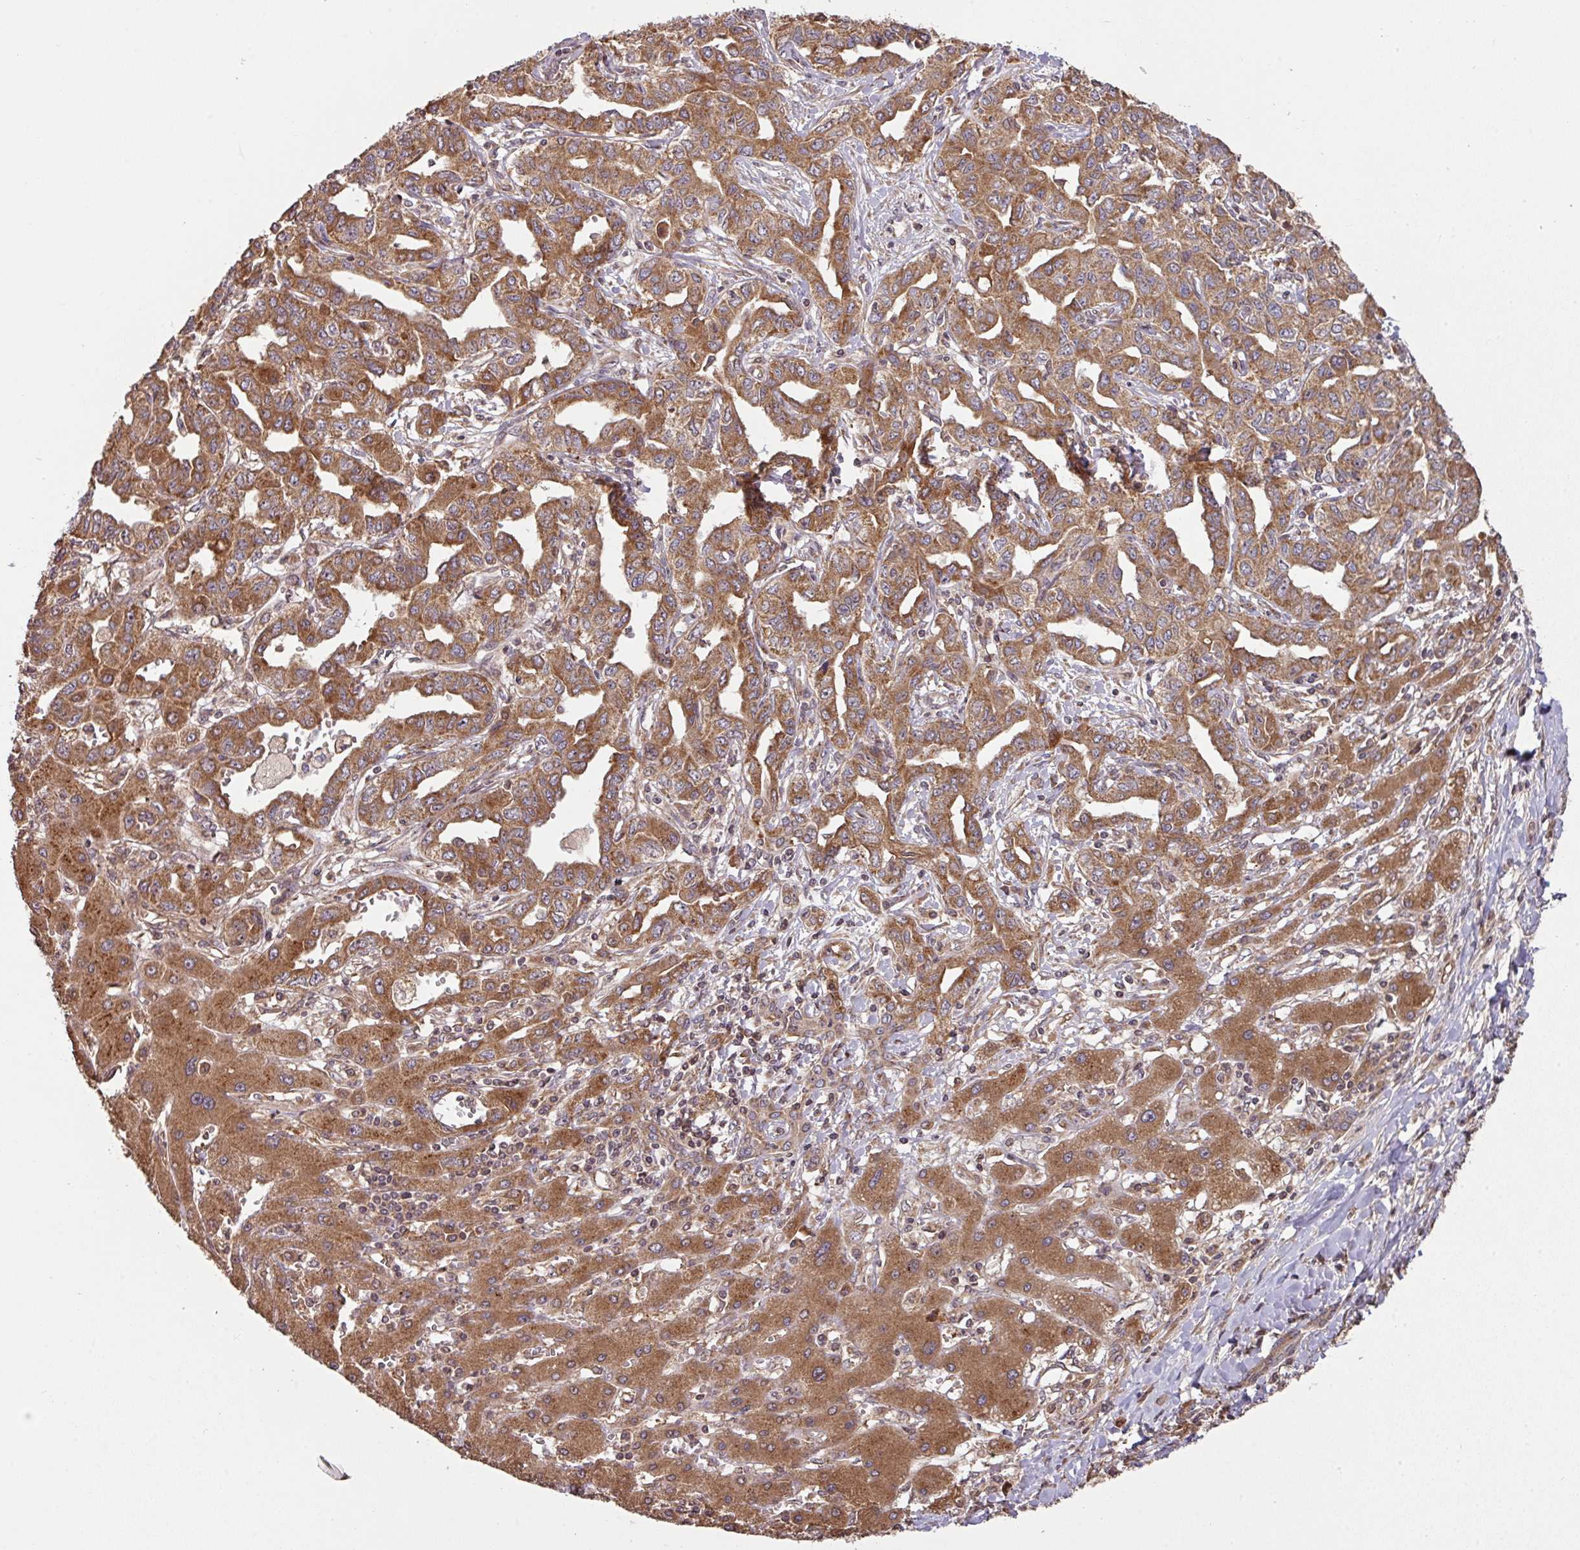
{"staining": {"intensity": "strong", "quantity": ">75%", "location": "cytoplasmic/membranous"}, "tissue": "liver cancer", "cell_type": "Tumor cells", "image_type": "cancer", "snomed": [{"axis": "morphology", "description": "Cholangiocarcinoma"}, {"axis": "topography", "description": "Liver"}], "caption": "This is an image of IHC staining of cholangiocarcinoma (liver), which shows strong staining in the cytoplasmic/membranous of tumor cells.", "gene": "MRRF", "patient": {"sex": "male", "age": 59}}